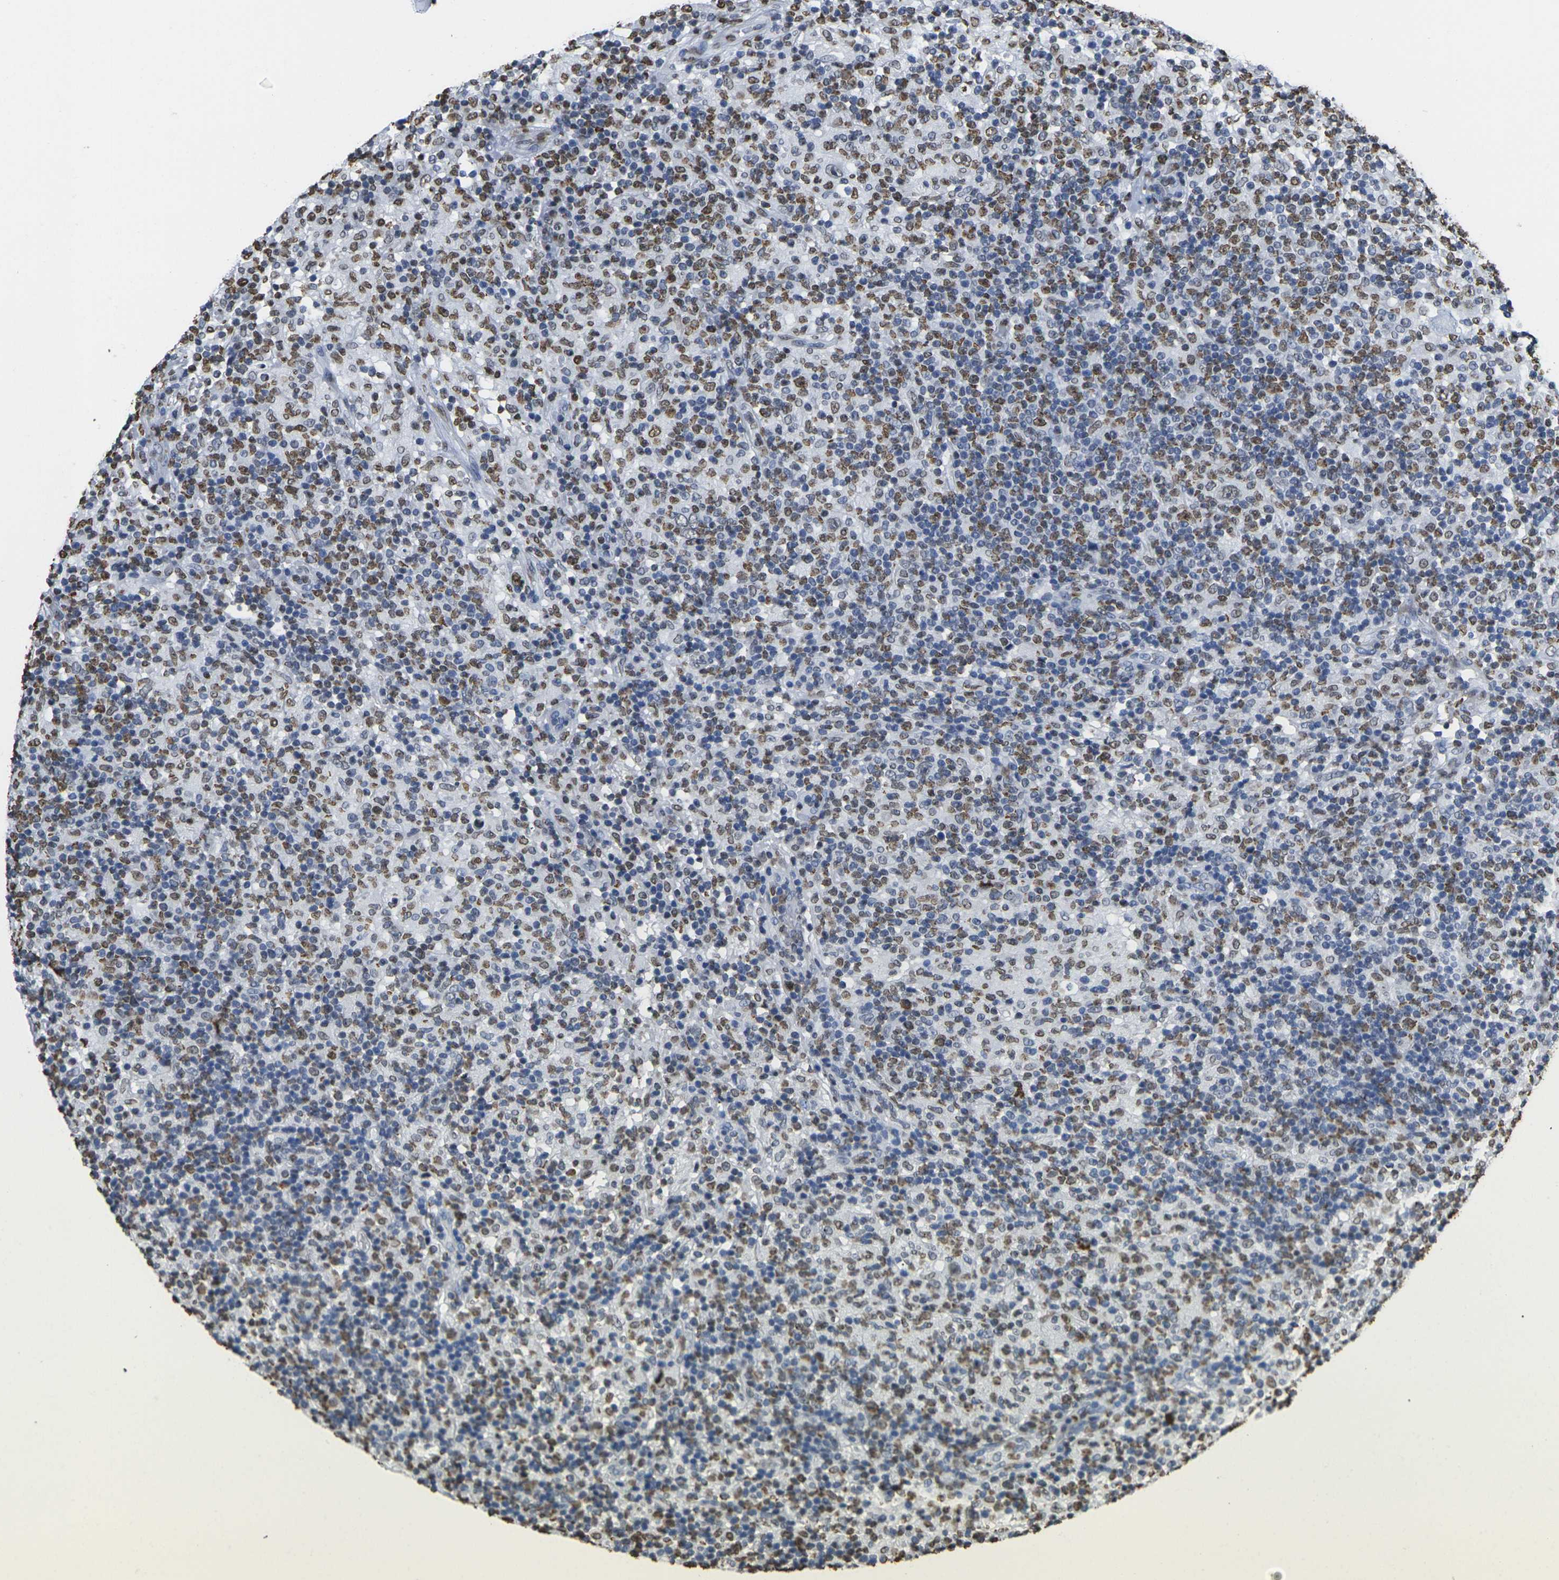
{"staining": {"intensity": "weak", "quantity": "25%-75%", "location": "nuclear"}, "tissue": "lymphoma", "cell_type": "Tumor cells", "image_type": "cancer", "snomed": [{"axis": "morphology", "description": "Hodgkin's disease, NOS"}, {"axis": "topography", "description": "Lymph node"}], "caption": "Hodgkin's disease was stained to show a protein in brown. There is low levels of weak nuclear expression in about 25%-75% of tumor cells. Nuclei are stained in blue.", "gene": "DRAXIN", "patient": {"sex": "male", "age": 70}}